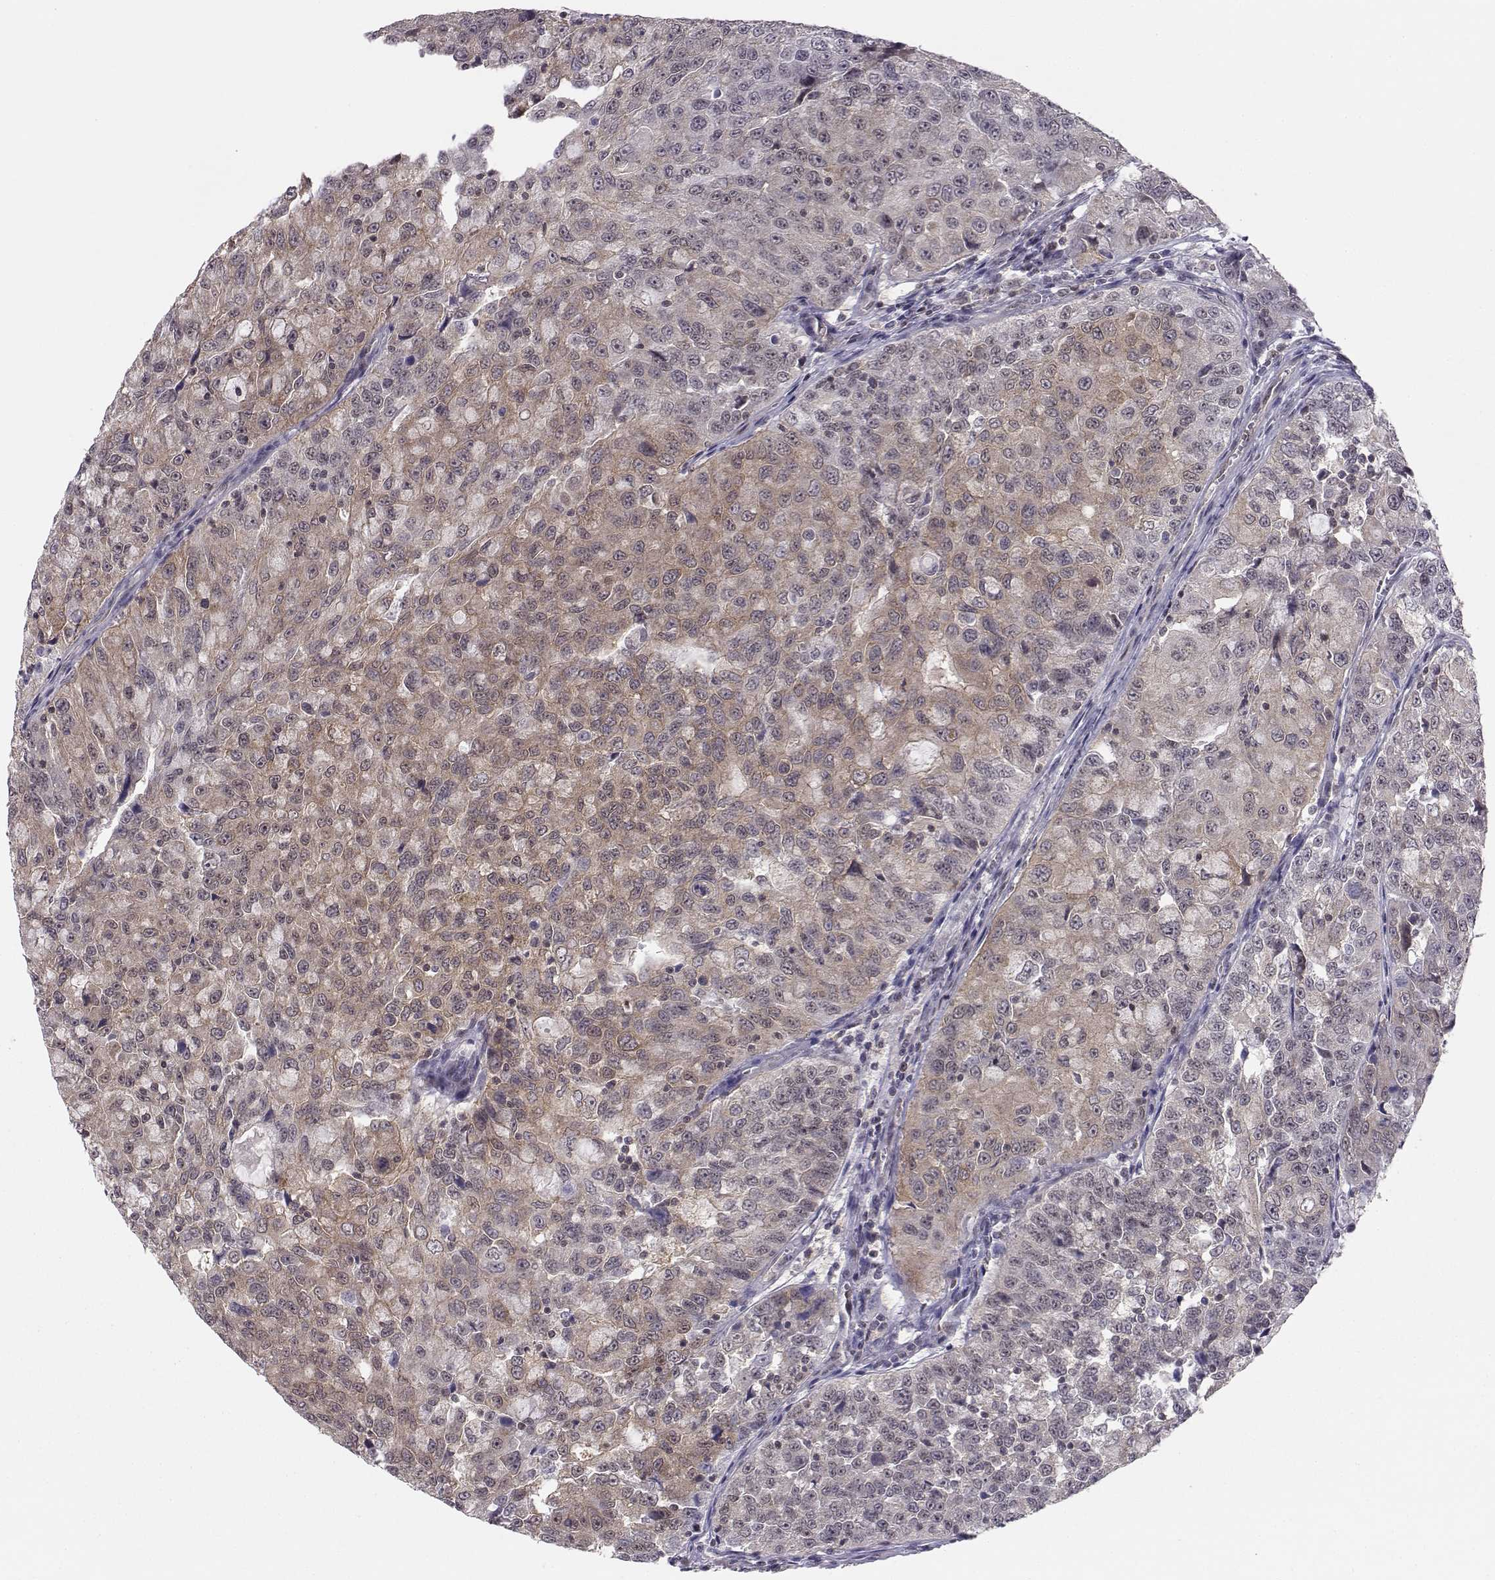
{"staining": {"intensity": "weak", "quantity": "25%-75%", "location": "cytoplasmic/membranous"}, "tissue": "urothelial cancer", "cell_type": "Tumor cells", "image_type": "cancer", "snomed": [{"axis": "morphology", "description": "Urothelial carcinoma, NOS"}, {"axis": "morphology", "description": "Urothelial carcinoma, High grade"}, {"axis": "topography", "description": "Urinary bladder"}], "caption": "High-magnification brightfield microscopy of transitional cell carcinoma stained with DAB (3,3'-diaminobenzidine) (brown) and counterstained with hematoxylin (blue). tumor cells exhibit weak cytoplasmic/membranous staining is identified in about25%-75% of cells.", "gene": "KIF13B", "patient": {"sex": "female", "age": 73}}